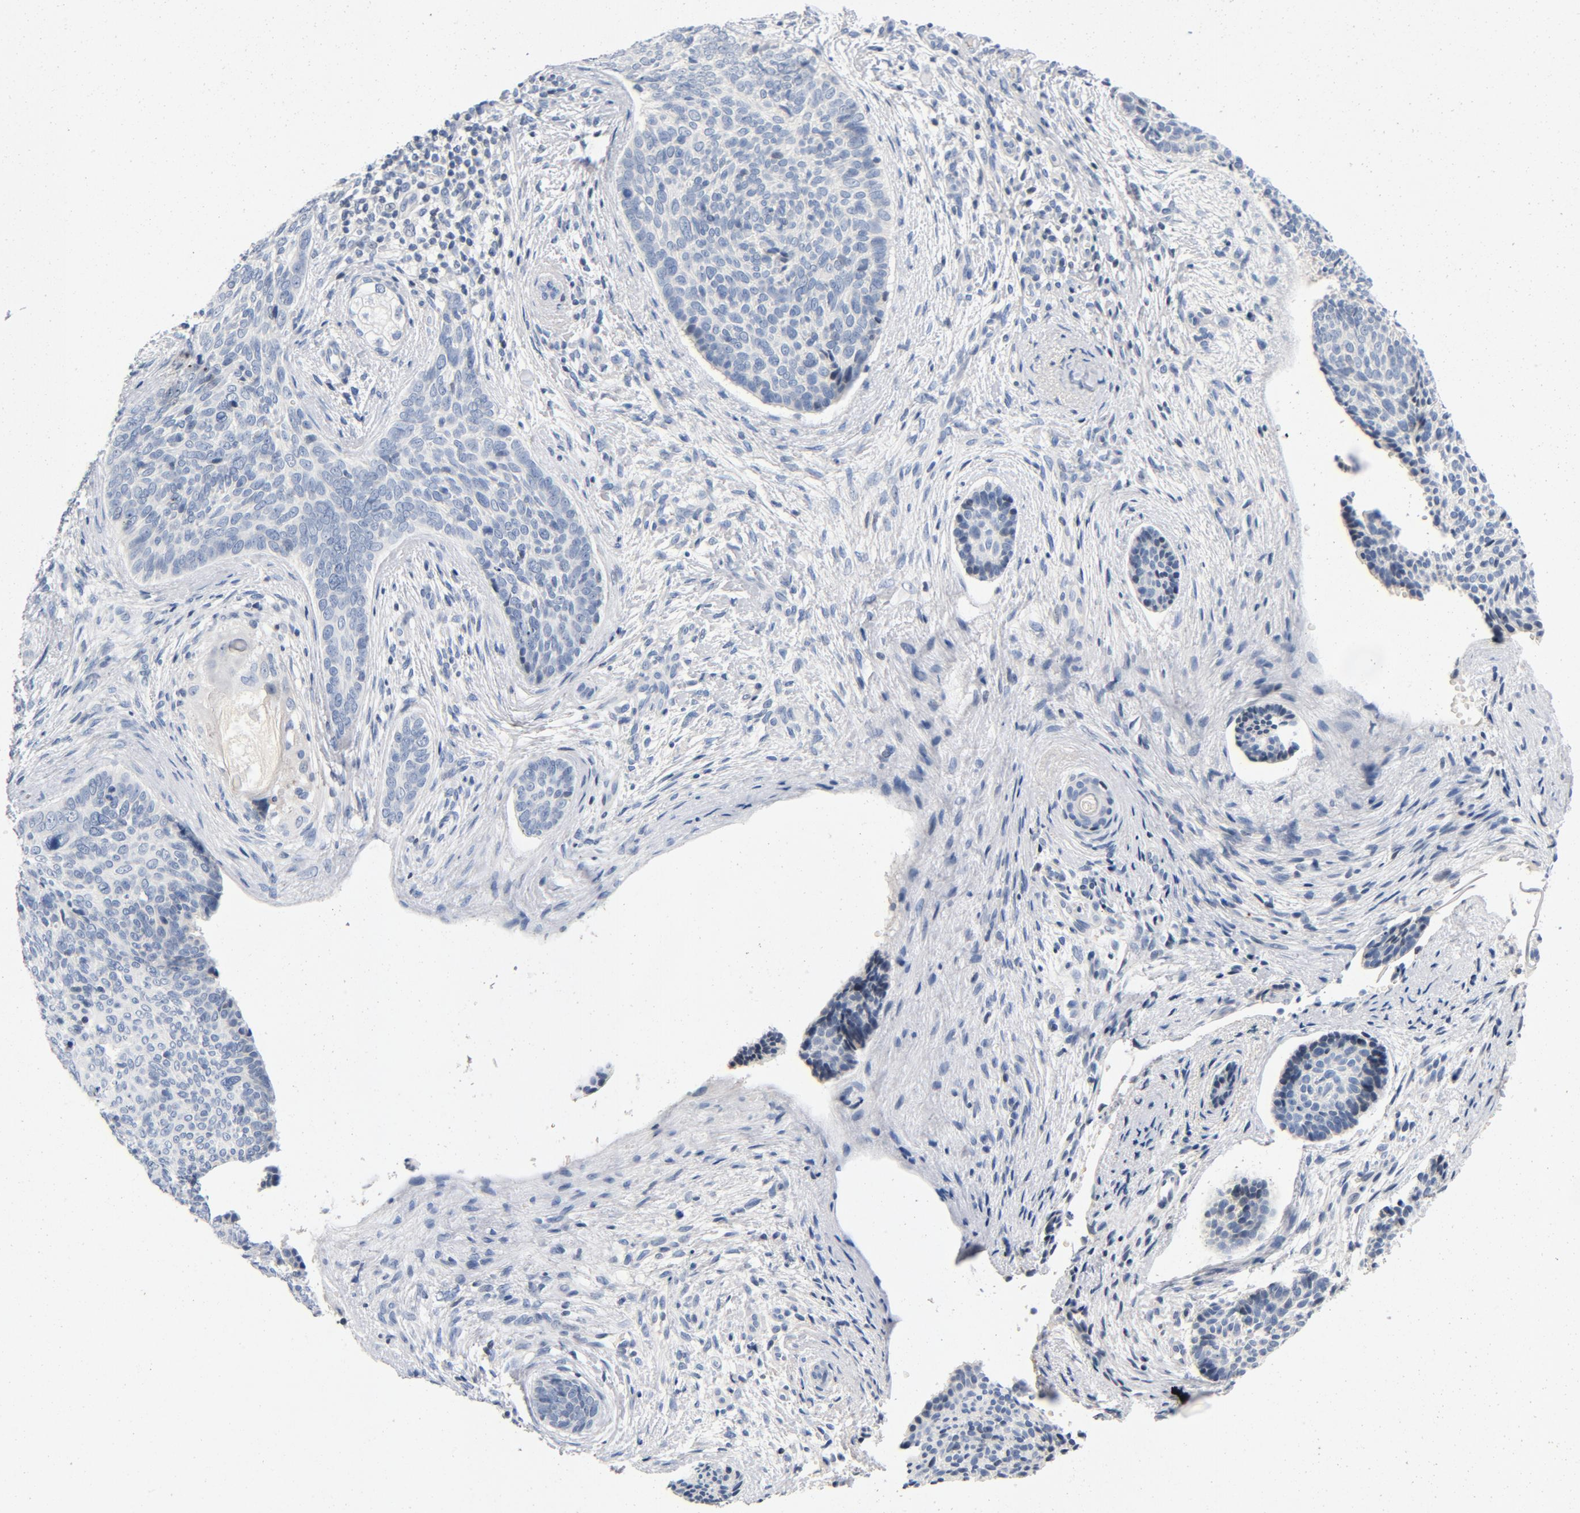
{"staining": {"intensity": "negative", "quantity": "none", "location": "none"}, "tissue": "skin cancer", "cell_type": "Tumor cells", "image_type": "cancer", "snomed": [{"axis": "morphology", "description": "Normal tissue, NOS"}, {"axis": "morphology", "description": "Basal cell carcinoma"}, {"axis": "topography", "description": "Skin"}], "caption": "This is an immunohistochemistry photomicrograph of human basal cell carcinoma (skin). There is no positivity in tumor cells.", "gene": "PIM1", "patient": {"sex": "female", "age": 57}}